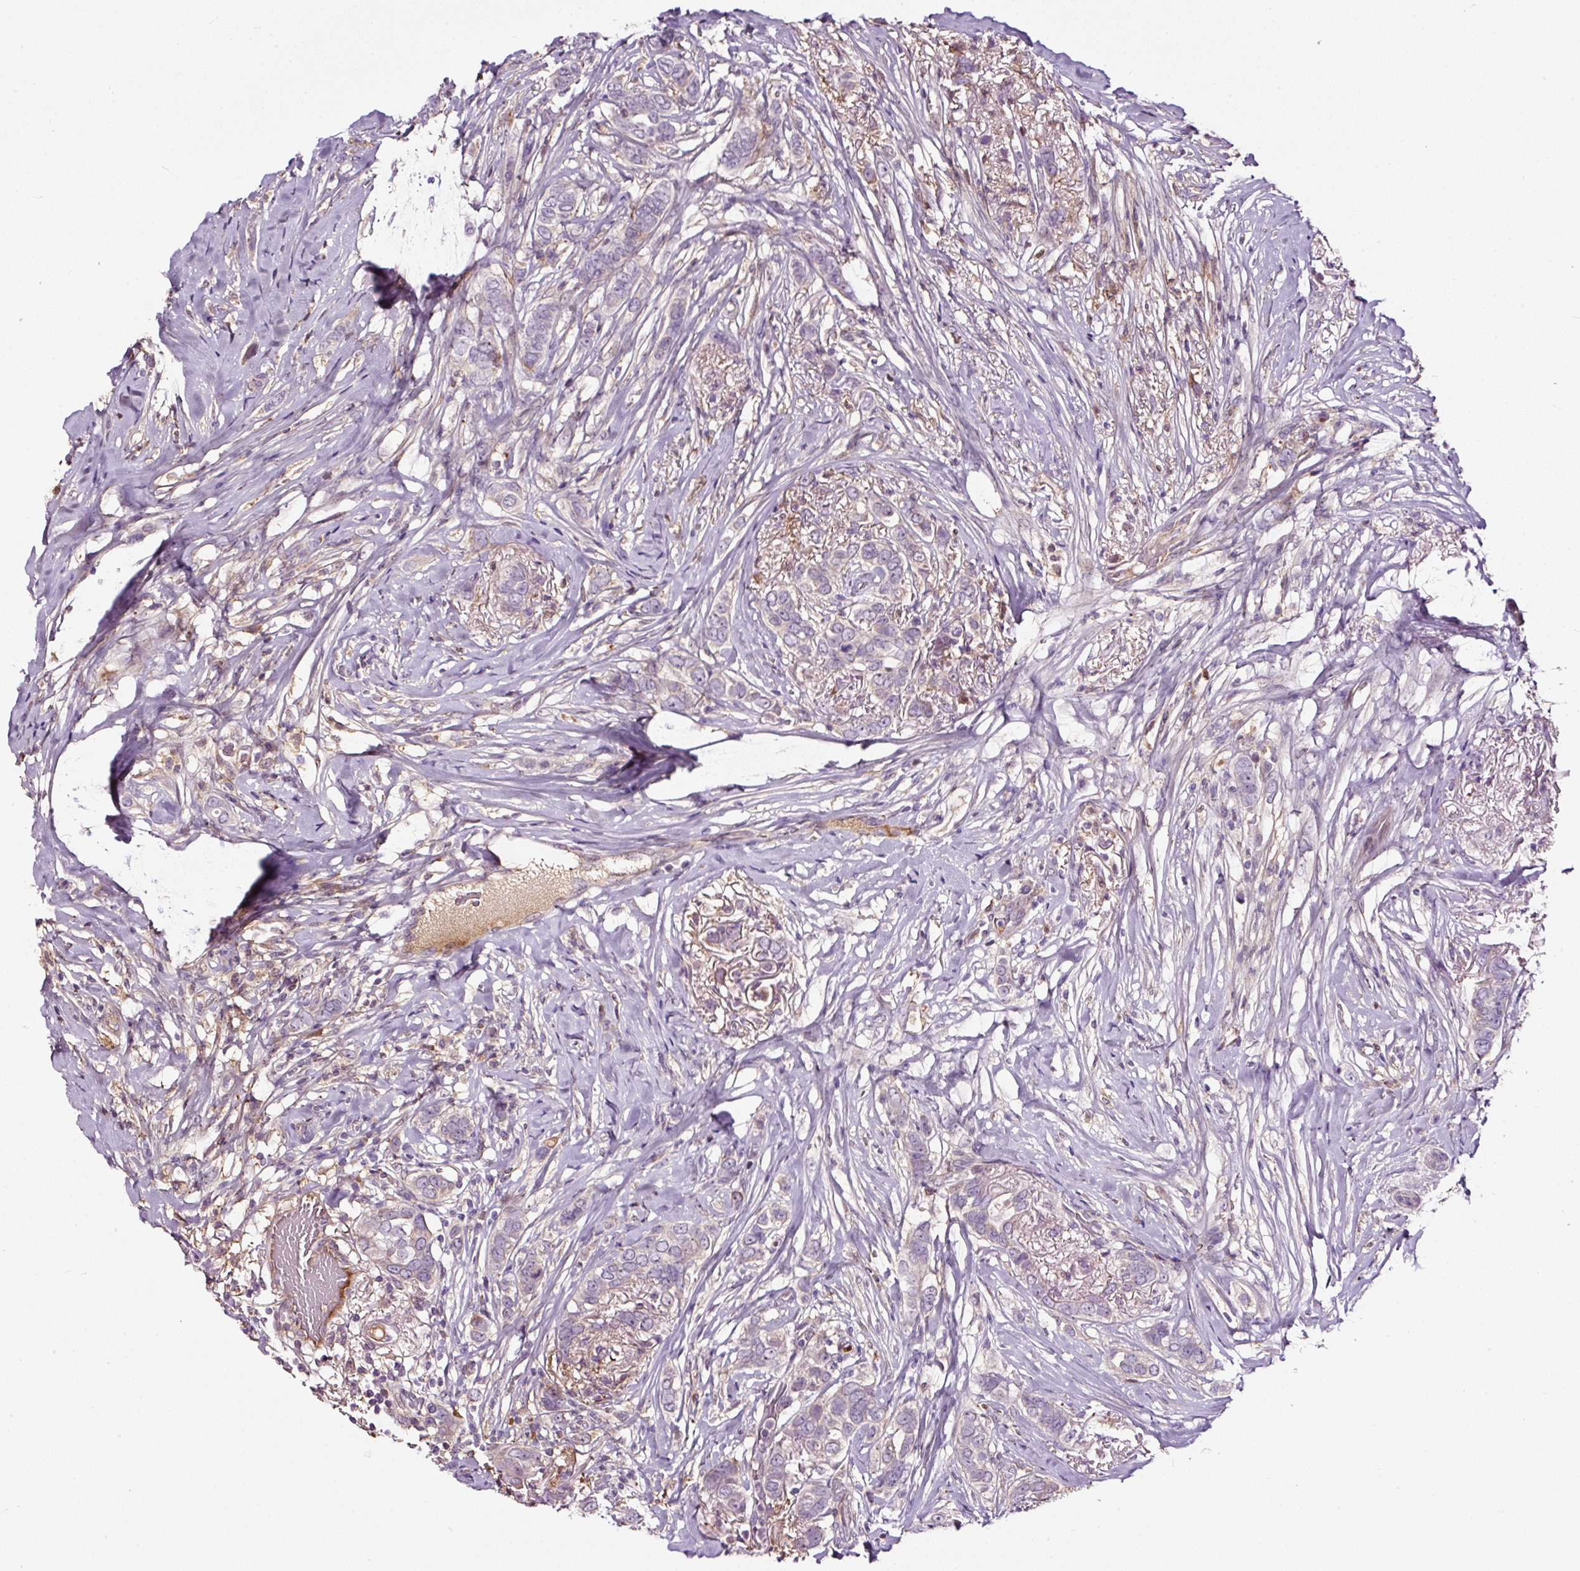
{"staining": {"intensity": "weak", "quantity": "<25%", "location": "cytoplasmic/membranous"}, "tissue": "breast cancer", "cell_type": "Tumor cells", "image_type": "cancer", "snomed": [{"axis": "morphology", "description": "Lobular carcinoma"}, {"axis": "topography", "description": "Breast"}], "caption": "An immunohistochemistry image of breast lobular carcinoma is shown. There is no staining in tumor cells of breast lobular carcinoma.", "gene": "LRRC24", "patient": {"sex": "female", "age": 51}}